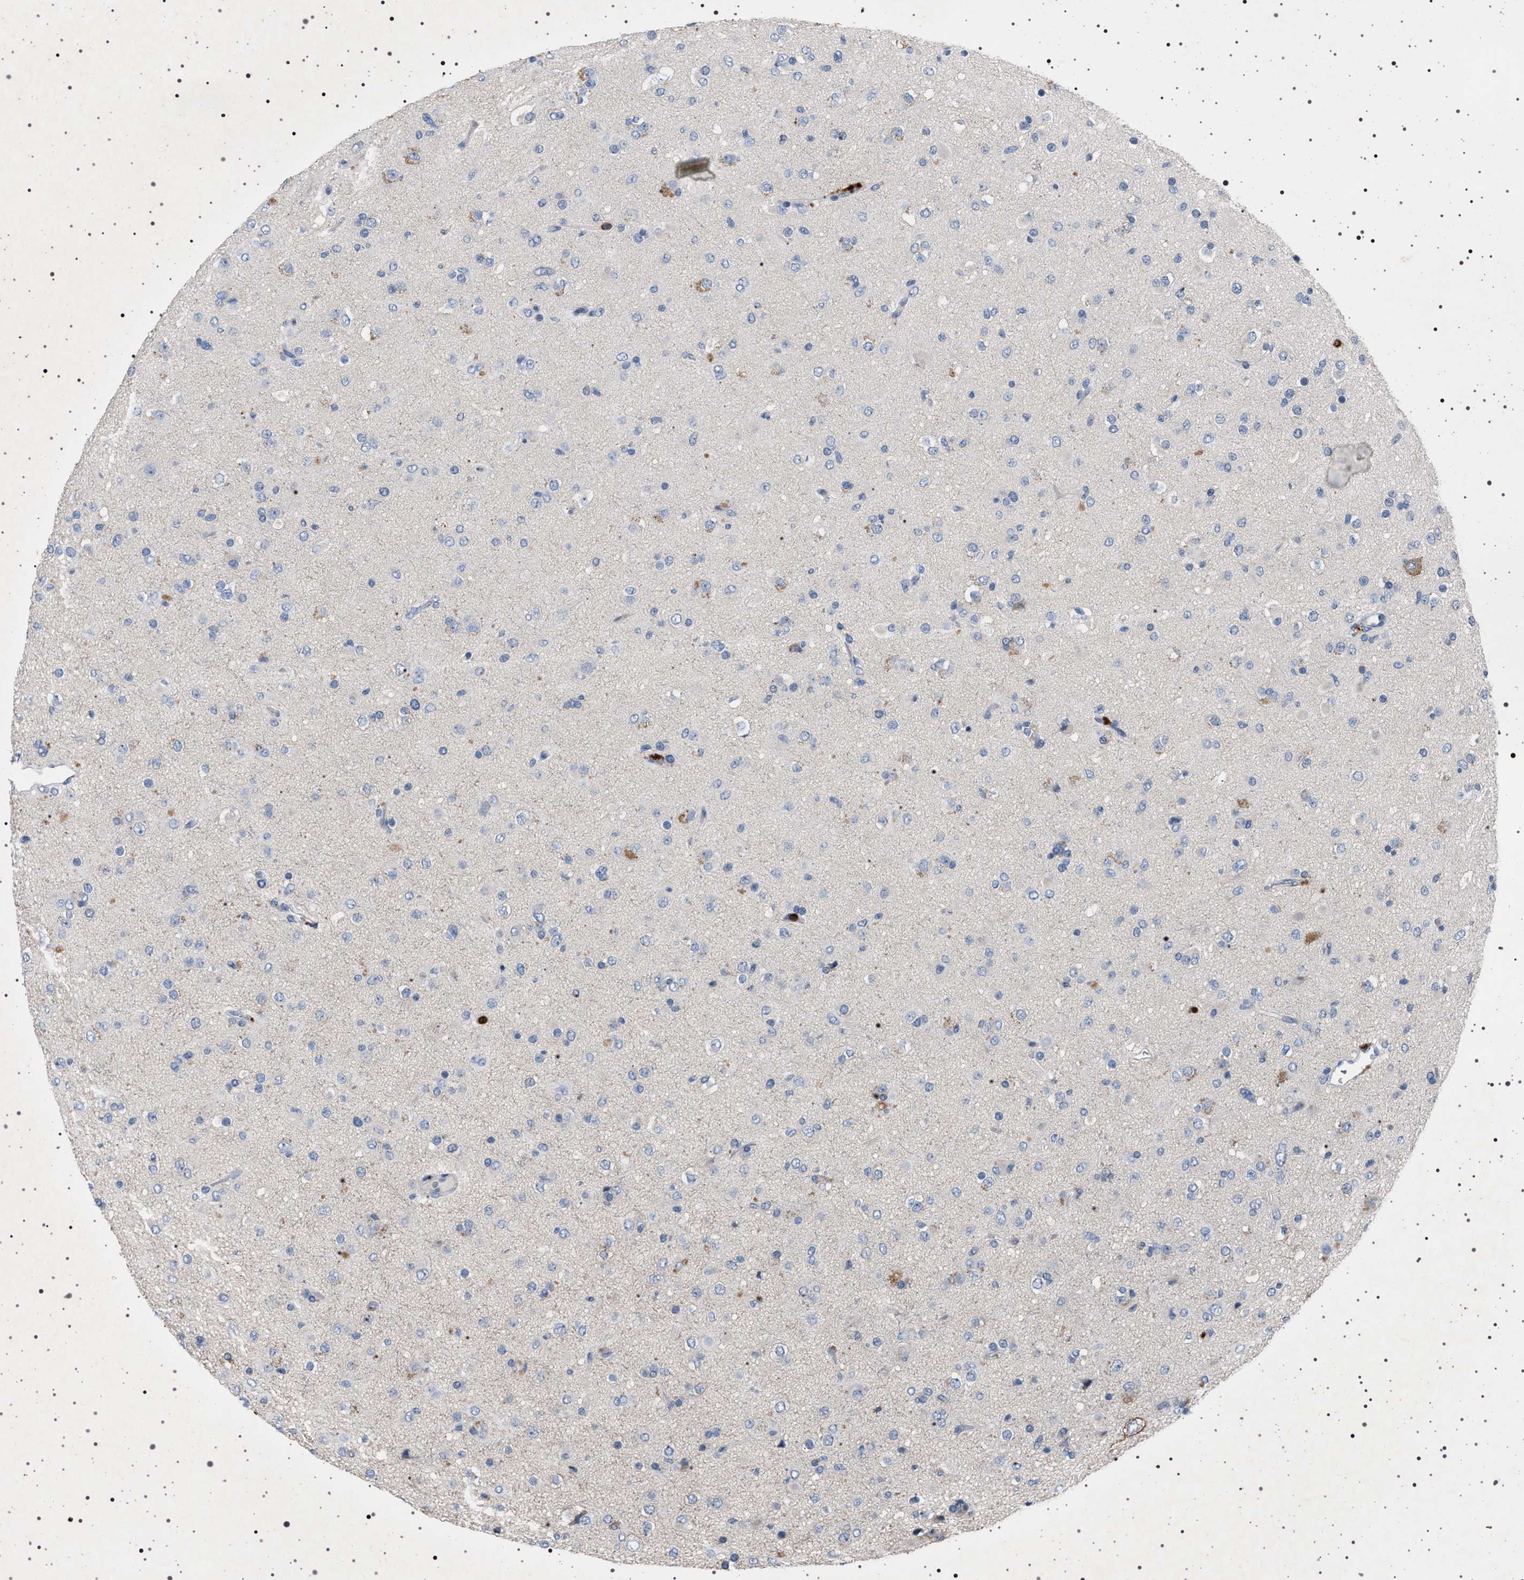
{"staining": {"intensity": "weak", "quantity": "<25%", "location": "cytoplasmic/membranous"}, "tissue": "glioma", "cell_type": "Tumor cells", "image_type": "cancer", "snomed": [{"axis": "morphology", "description": "Glioma, malignant, Low grade"}, {"axis": "topography", "description": "Brain"}], "caption": "The immunohistochemistry (IHC) micrograph has no significant staining in tumor cells of glioma tissue.", "gene": "NAT9", "patient": {"sex": "male", "age": 65}}